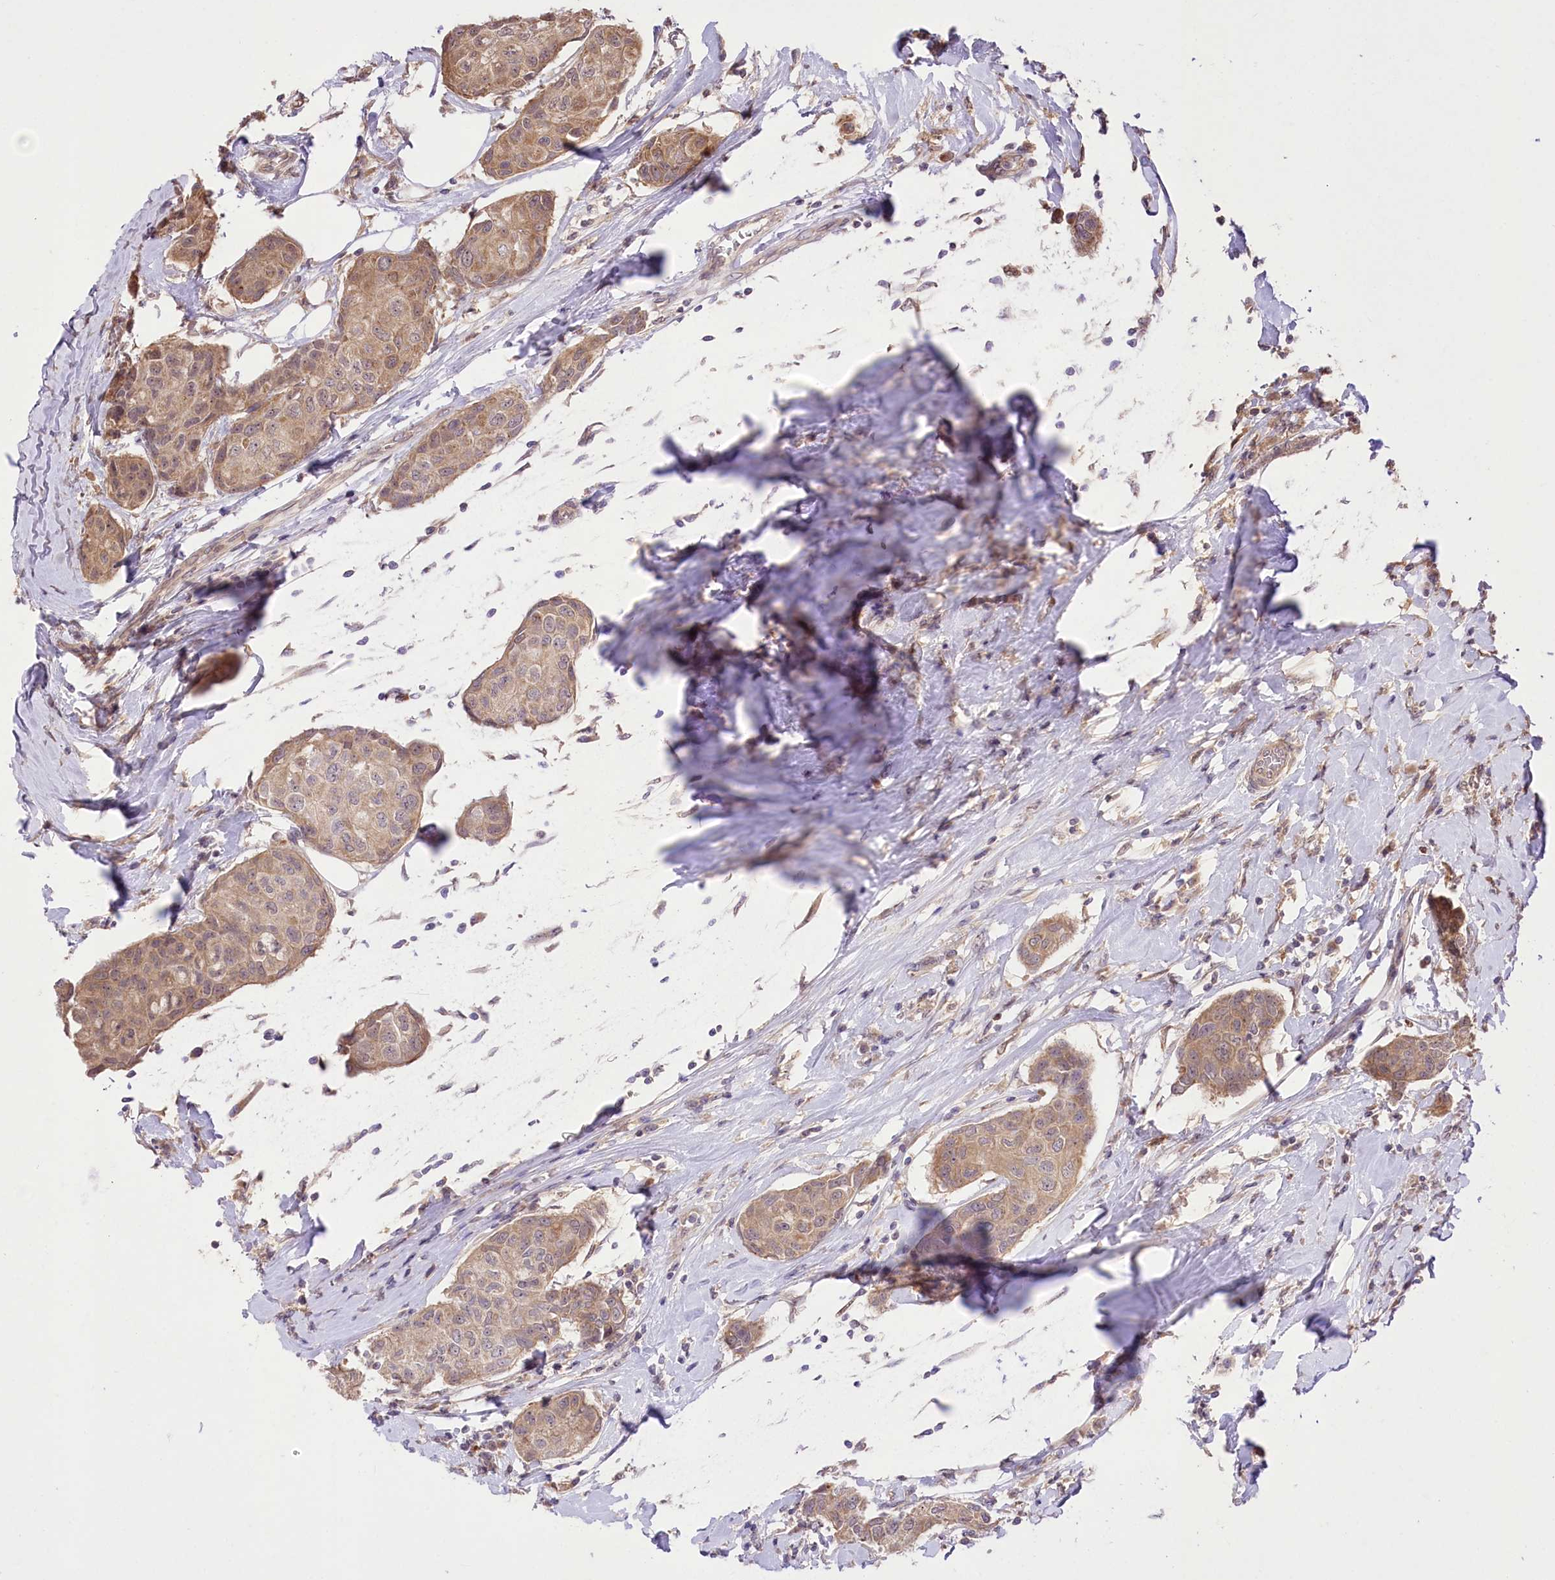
{"staining": {"intensity": "moderate", "quantity": ">75%", "location": "cytoplasmic/membranous"}, "tissue": "breast cancer", "cell_type": "Tumor cells", "image_type": "cancer", "snomed": [{"axis": "morphology", "description": "Duct carcinoma"}, {"axis": "topography", "description": "Breast"}], "caption": "The immunohistochemical stain shows moderate cytoplasmic/membranous staining in tumor cells of breast cancer (infiltrating ductal carcinoma) tissue.", "gene": "HELT", "patient": {"sex": "female", "age": 80}}